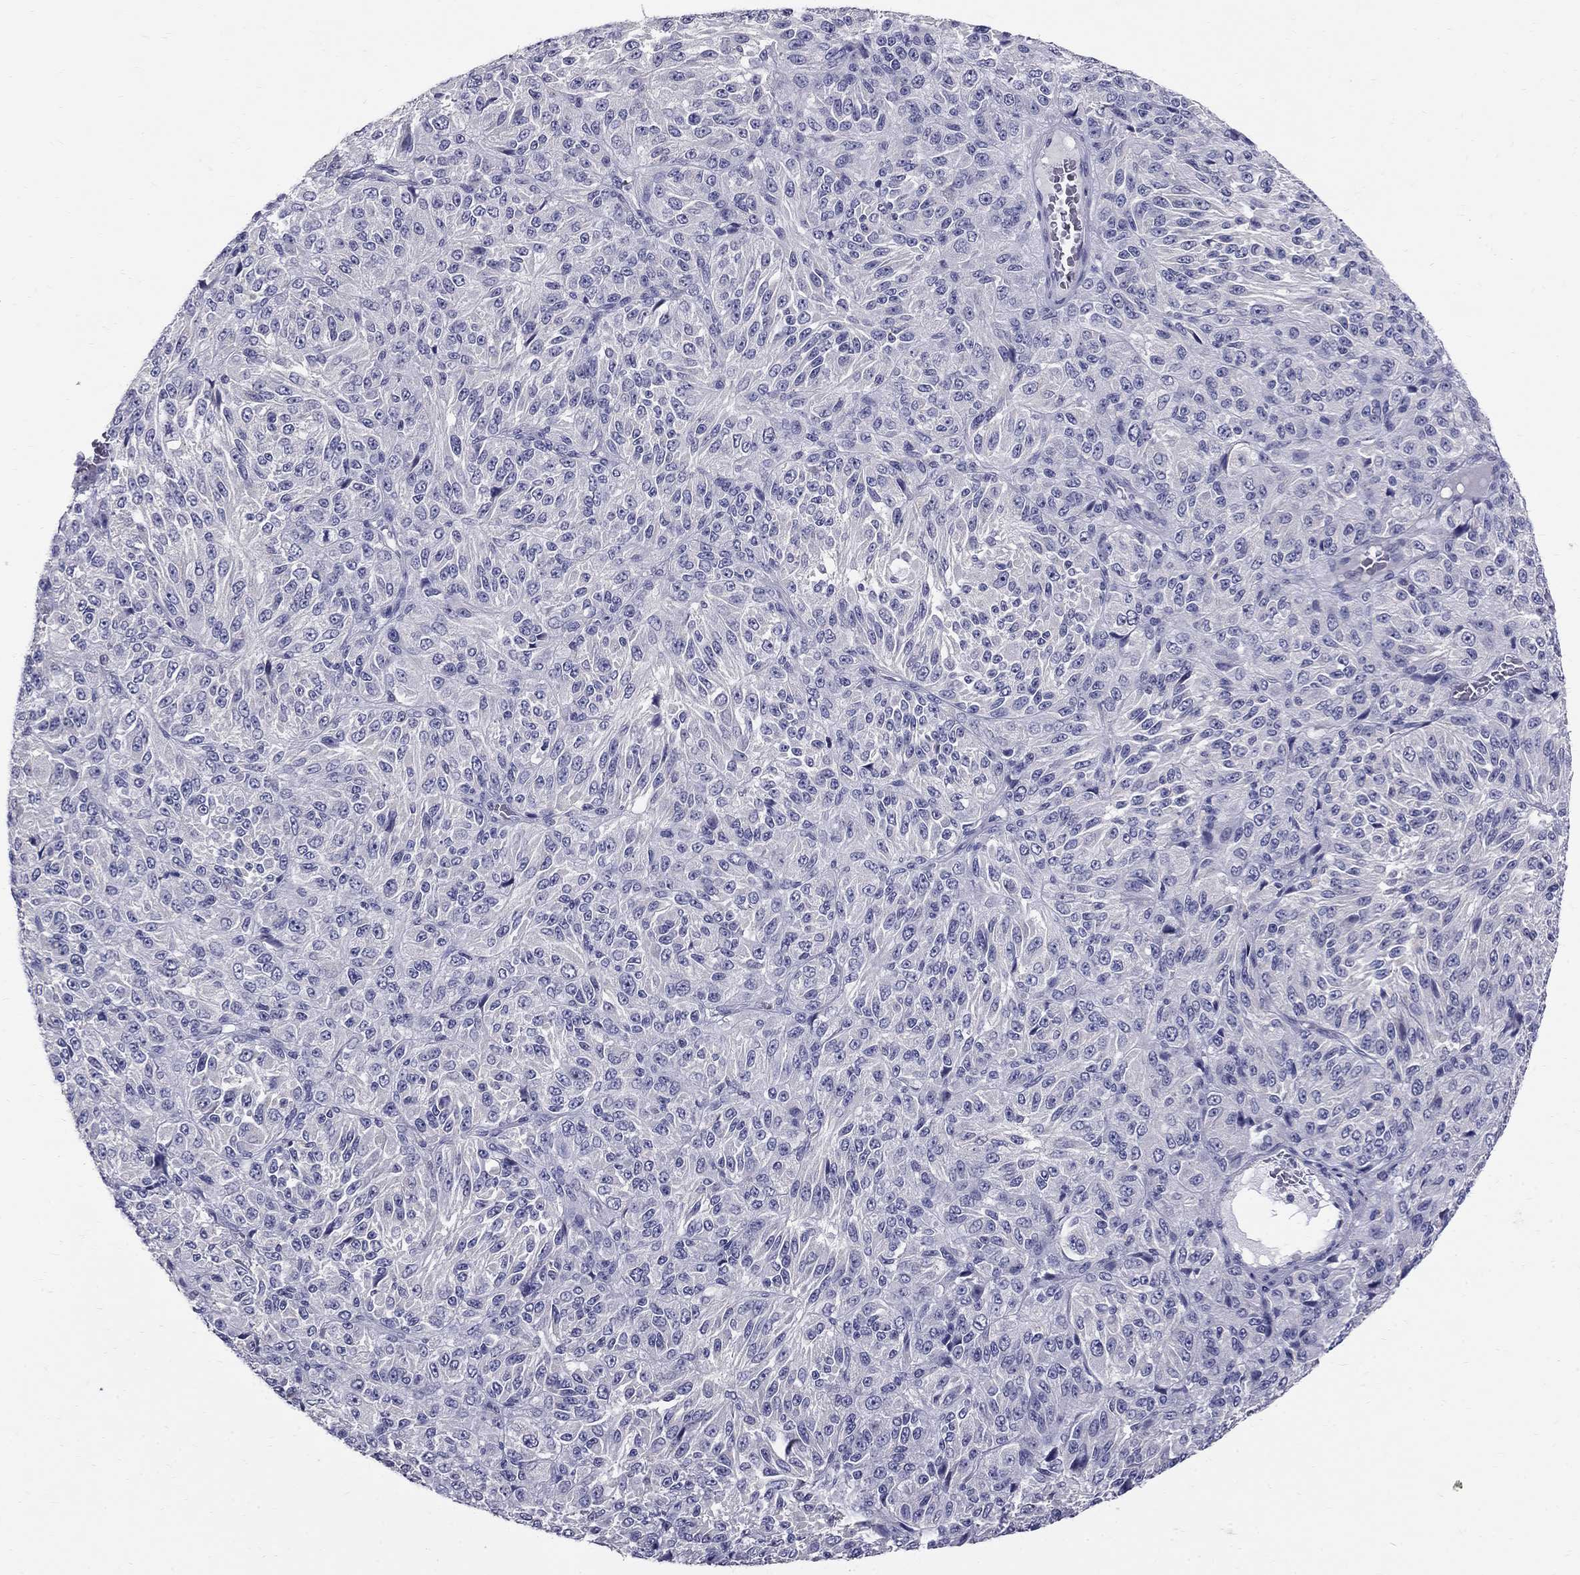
{"staining": {"intensity": "negative", "quantity": "none", "location": "none"}, "tissue": "melanoma", "cell_type": "Tumor cells", "image_type": "cancer", "snomed": [{"axis": "morphology", "description": "Malignant melanoma, Metastatic site"}, {"axis": "topography", "description": "Brain"}], "caption": "Melanoma was stained to show a protein in brown. There is no significant positivity in tumor cells.", "gene": "TP53TG5", "patient": {"sex": "female", "age": 56}}